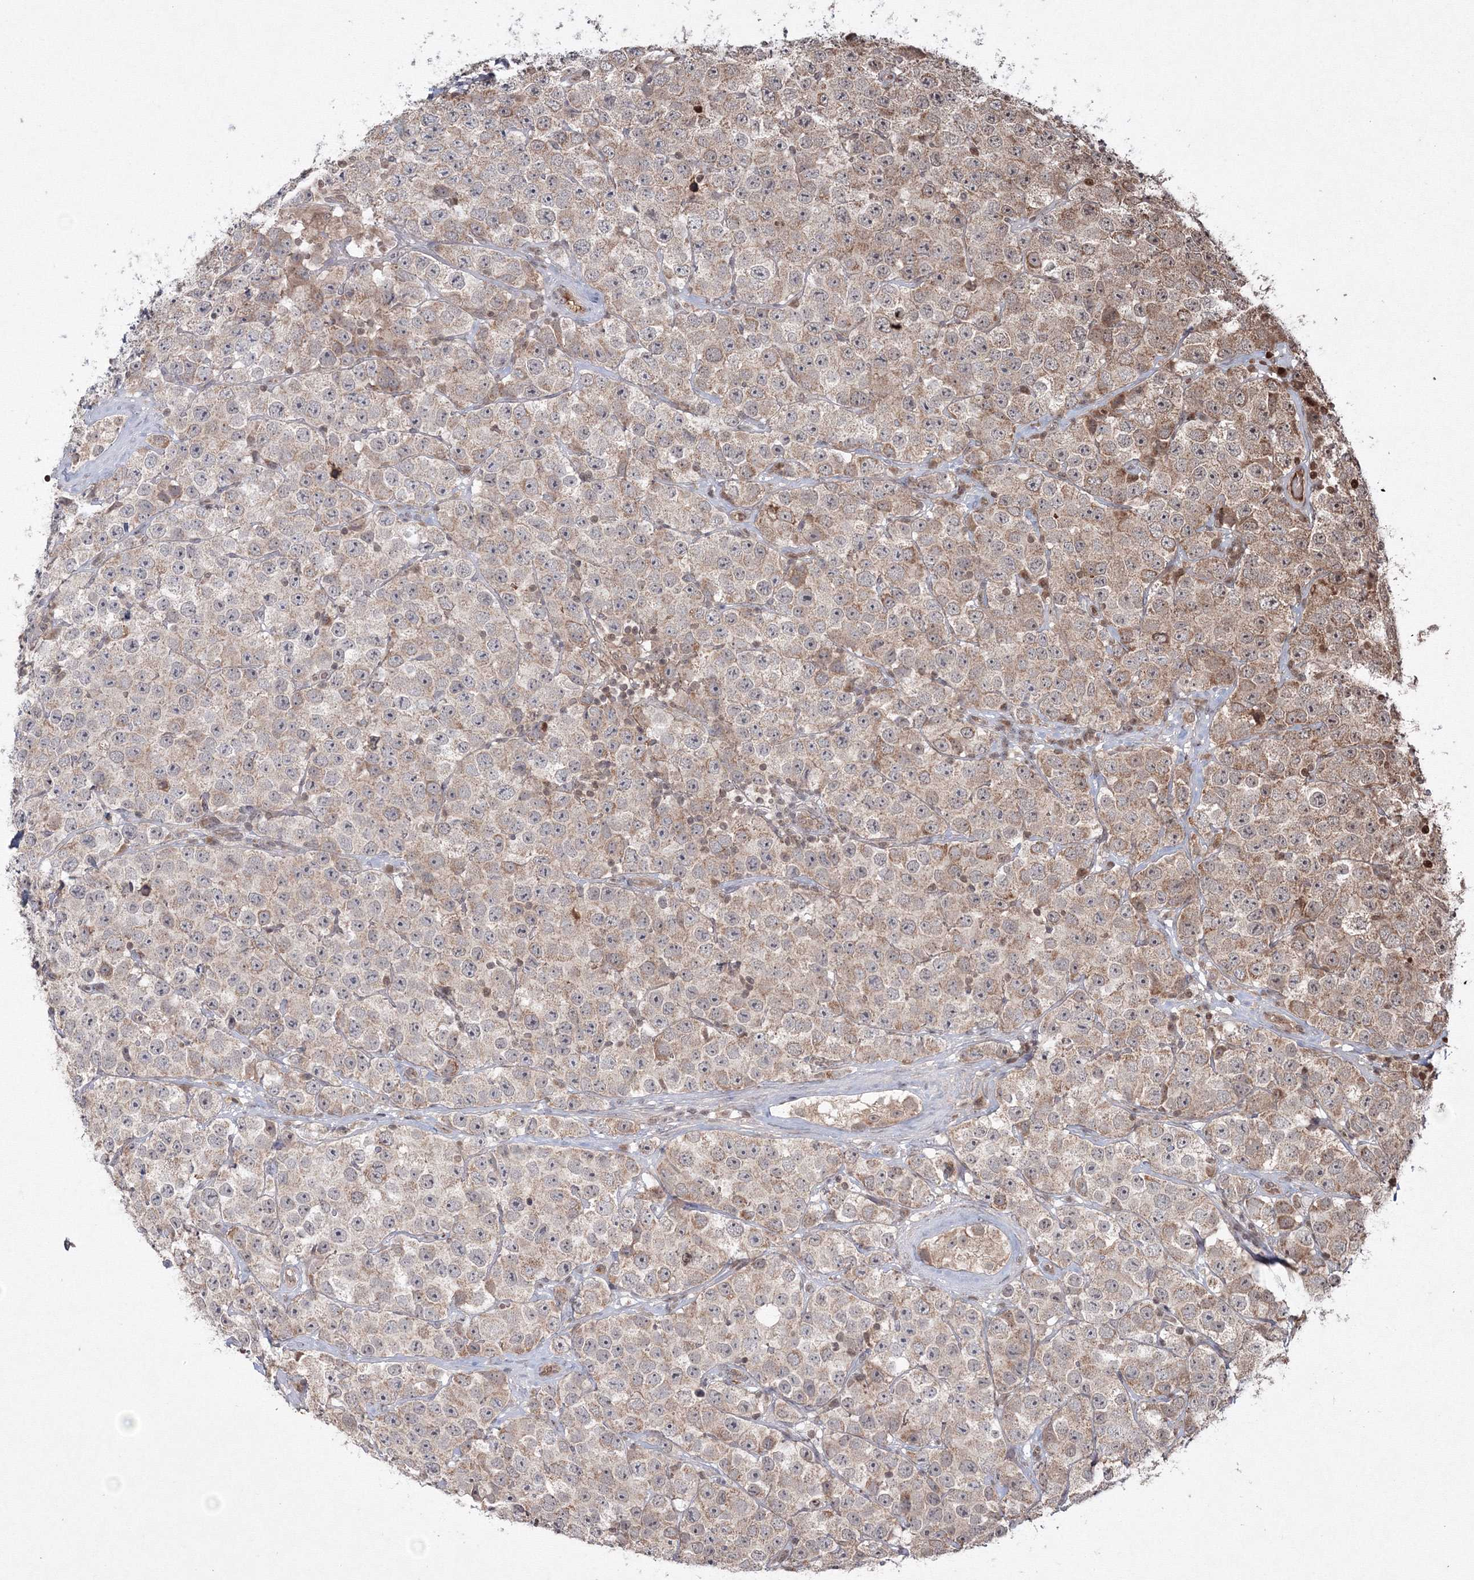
{"staining": {"intensity": "moderate", "quantity": "<25%", "location": "cytoplasmic/membranous"}, "tissue": "testis cancer", "cell_type": "Tumor cells", "image_type": "cancer", "snomed": [{"axis": "morphology", "description": "Seminoma, NOS"}, {"axis": "topography", "description": "Testis"}], "caption": "High-power microscopy captured an immunohistochemistry (IHC) image of seminoma (testis), revealing moderate cytoplasmic/membranous staining in about <25% of tumor cells. (Stains: DAB (3,3'-diaminobenzidine) in brown, nuclei in blue, Microscopy: brightfield microscopy at high magnification).", "gene": "PEX13", "patient": {"sex": "male", "age": 28}}